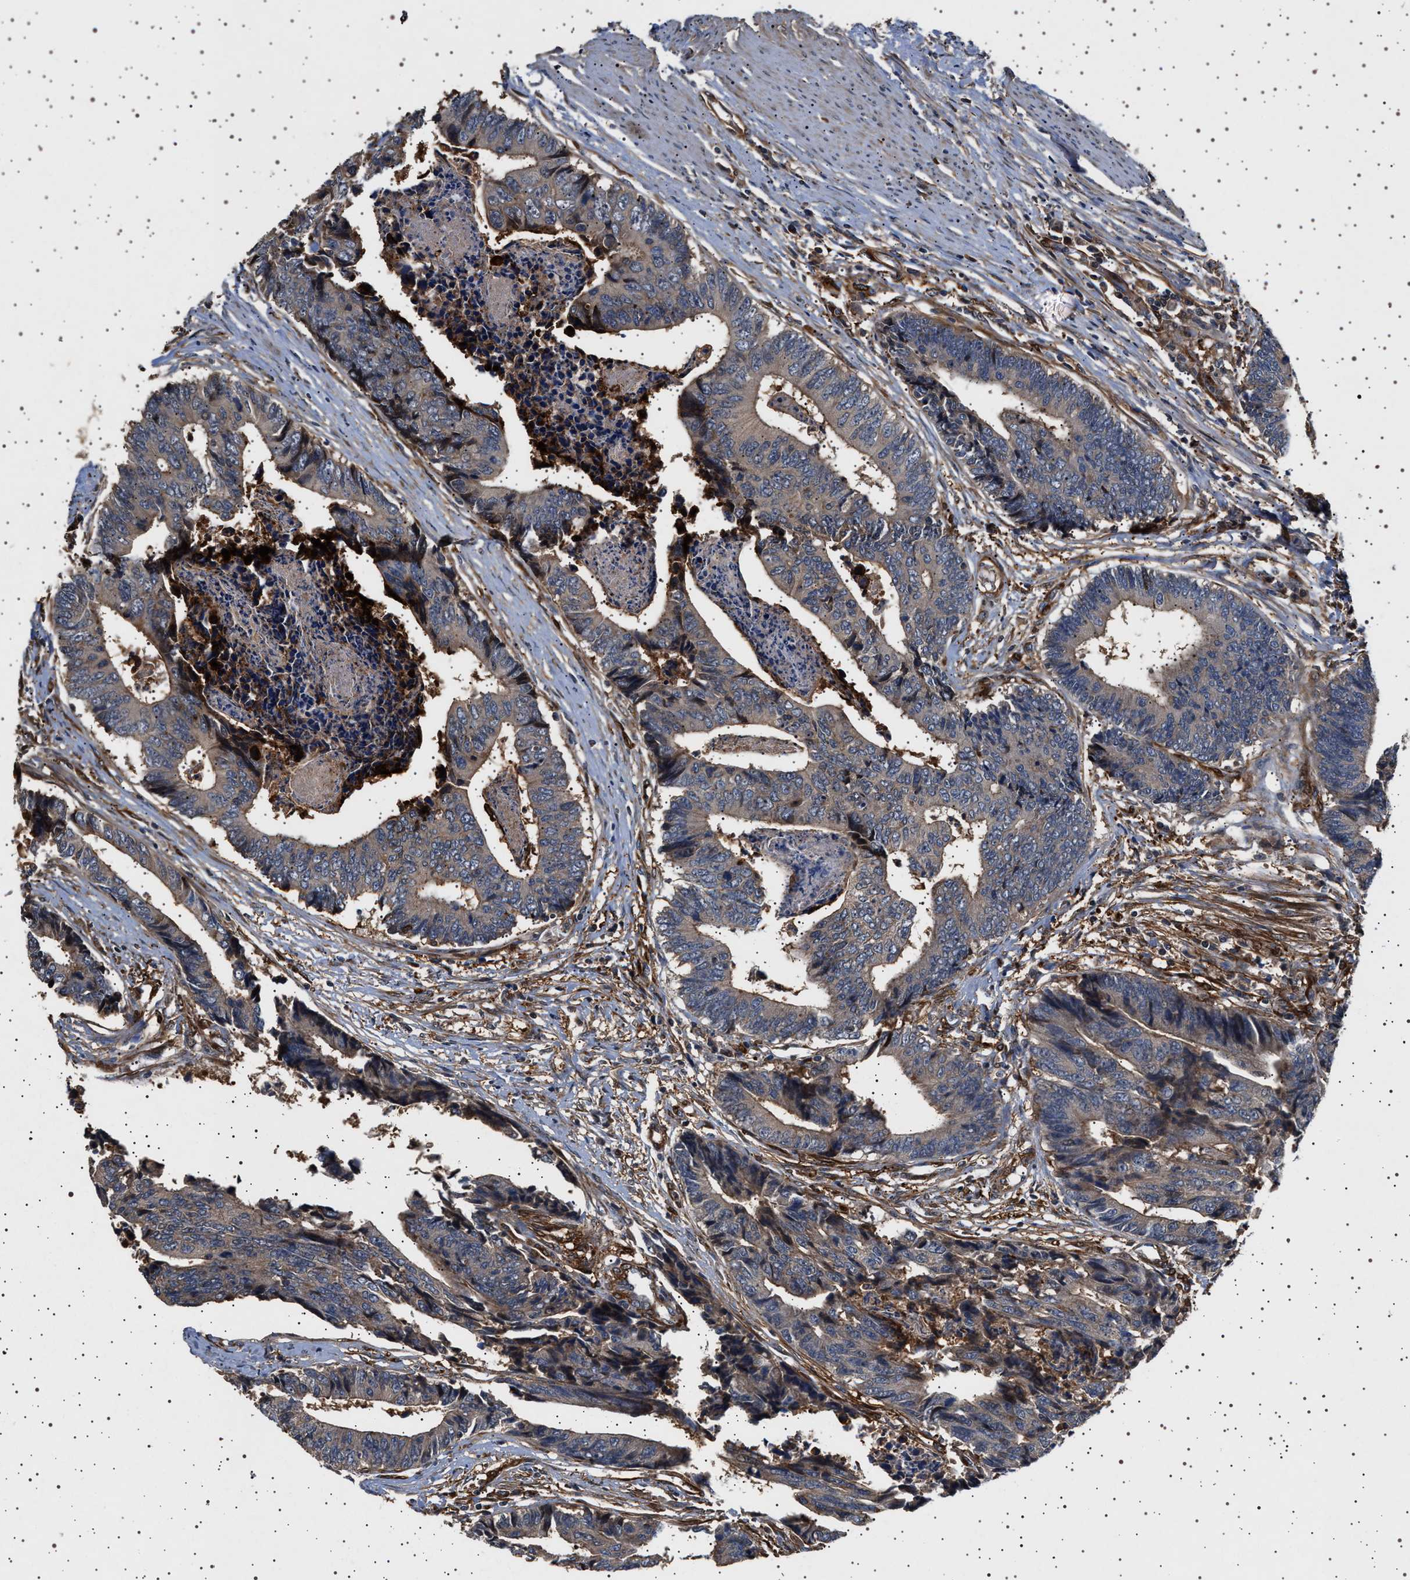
{"staining": {"intensity": "weak", "quantity": ">75%", "location": "cytoplasmic/membranous"}, "tissue": "colorectal cancer", "cell_type": "Tumor cells", "image_type": "cancer", "snomed": [{"axis": "morphology", "description": "Adenocarcinoma, NOS"}, {"axis": "topography", "description": "Rectum"}], "caption": "IHC micrograph of colorectal adenocarcinoma stained for a protein (brown), which shows low levels of weak cytoplasmic/membranous staining in approximately >75% of tumor cells.", "gene": "GUCY1B1", "patient": {"sex": "male", "age": 84}}